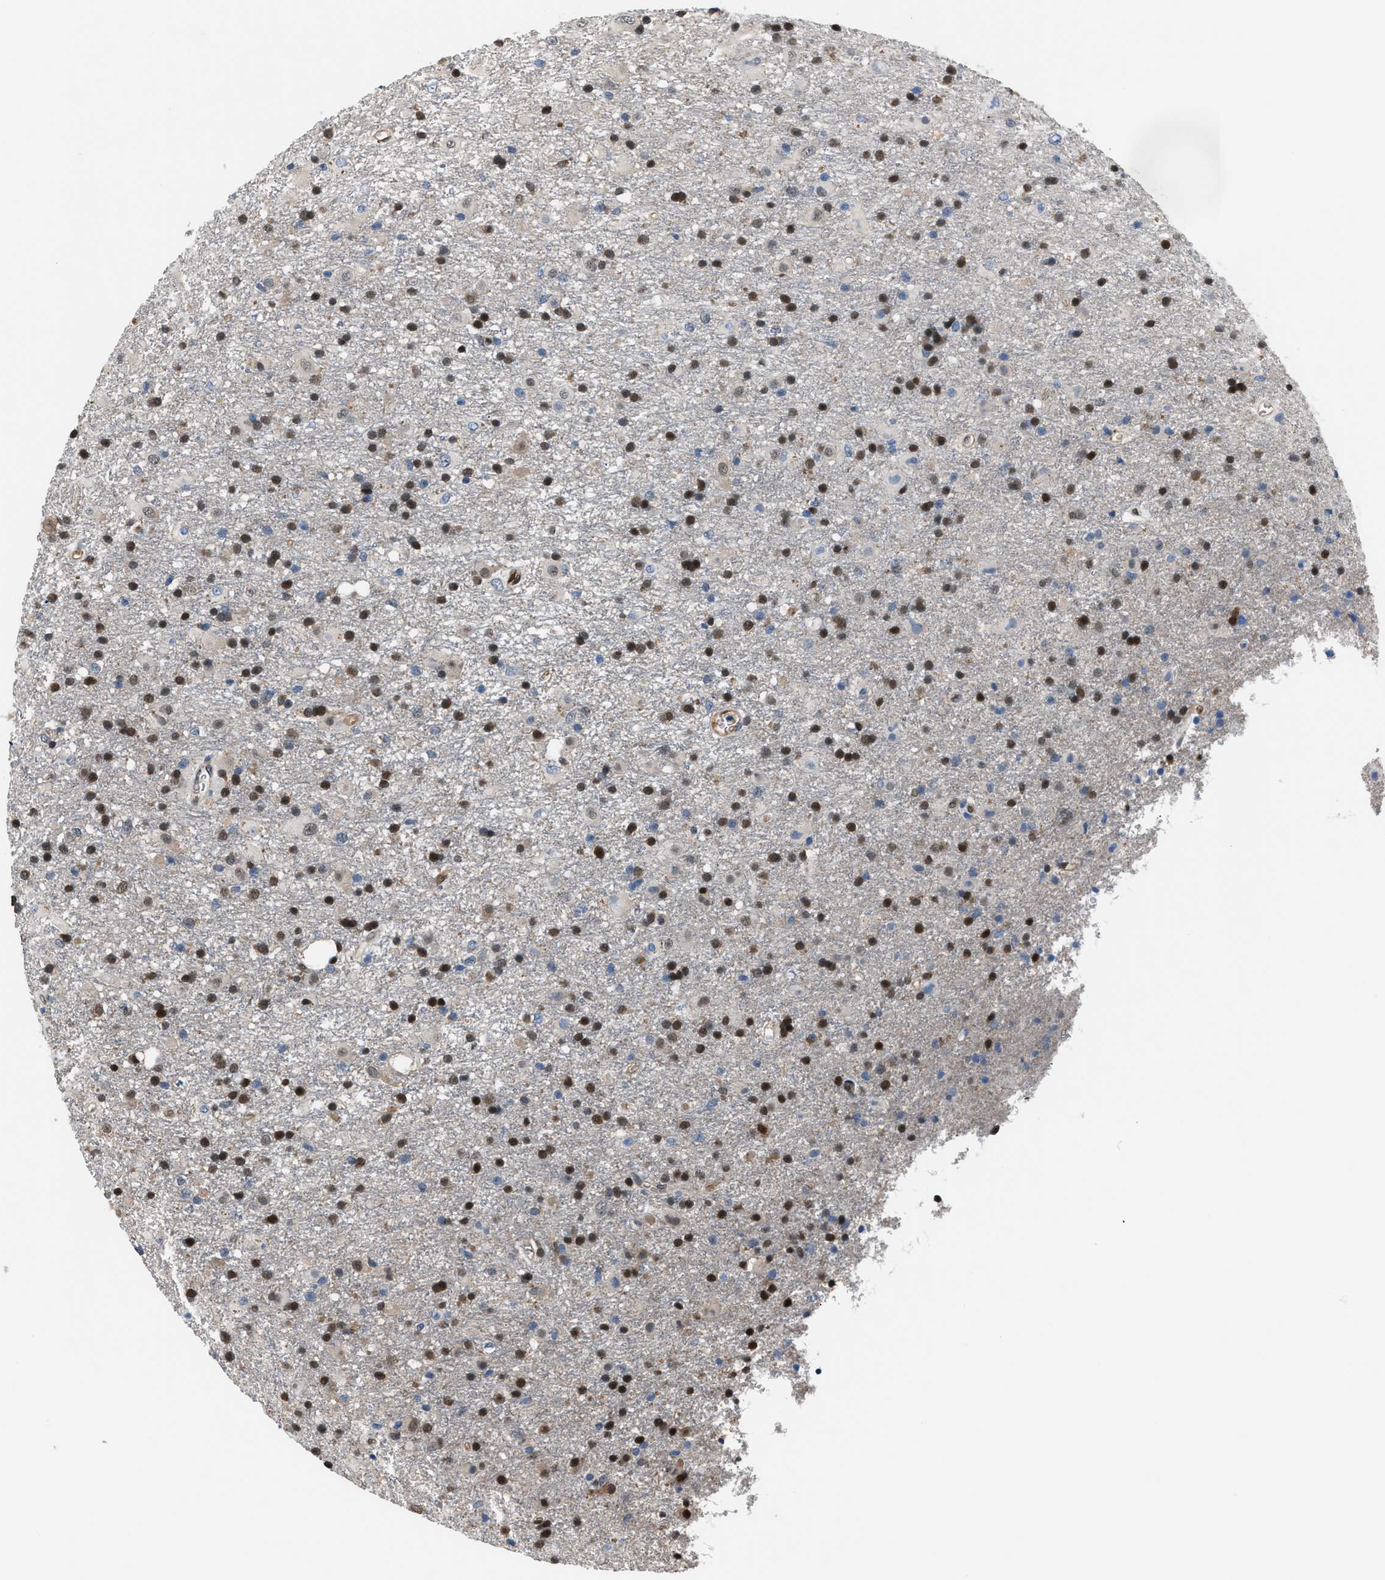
{"staining": {"intensity": "strong", "quantity": "25%-75%", "location": "nuclear"}, "tissue": "glioma", "cell_type": "Tumor cells", "image_type": "cancer", "snomed": [{"axis": "morphology", "description": "Glioma, malignant, Low grade"}, {"axis": "topography", "description": "Brain"}], "caption": "An IHC micrograph of neoplastic tissue is shown. Protein staining in brown labels strong nuclear positivity in malignant glioma (low-grade) within tumor cells.", "gene": "PPA1", "patient": {"sex": "male", "age": 65}}